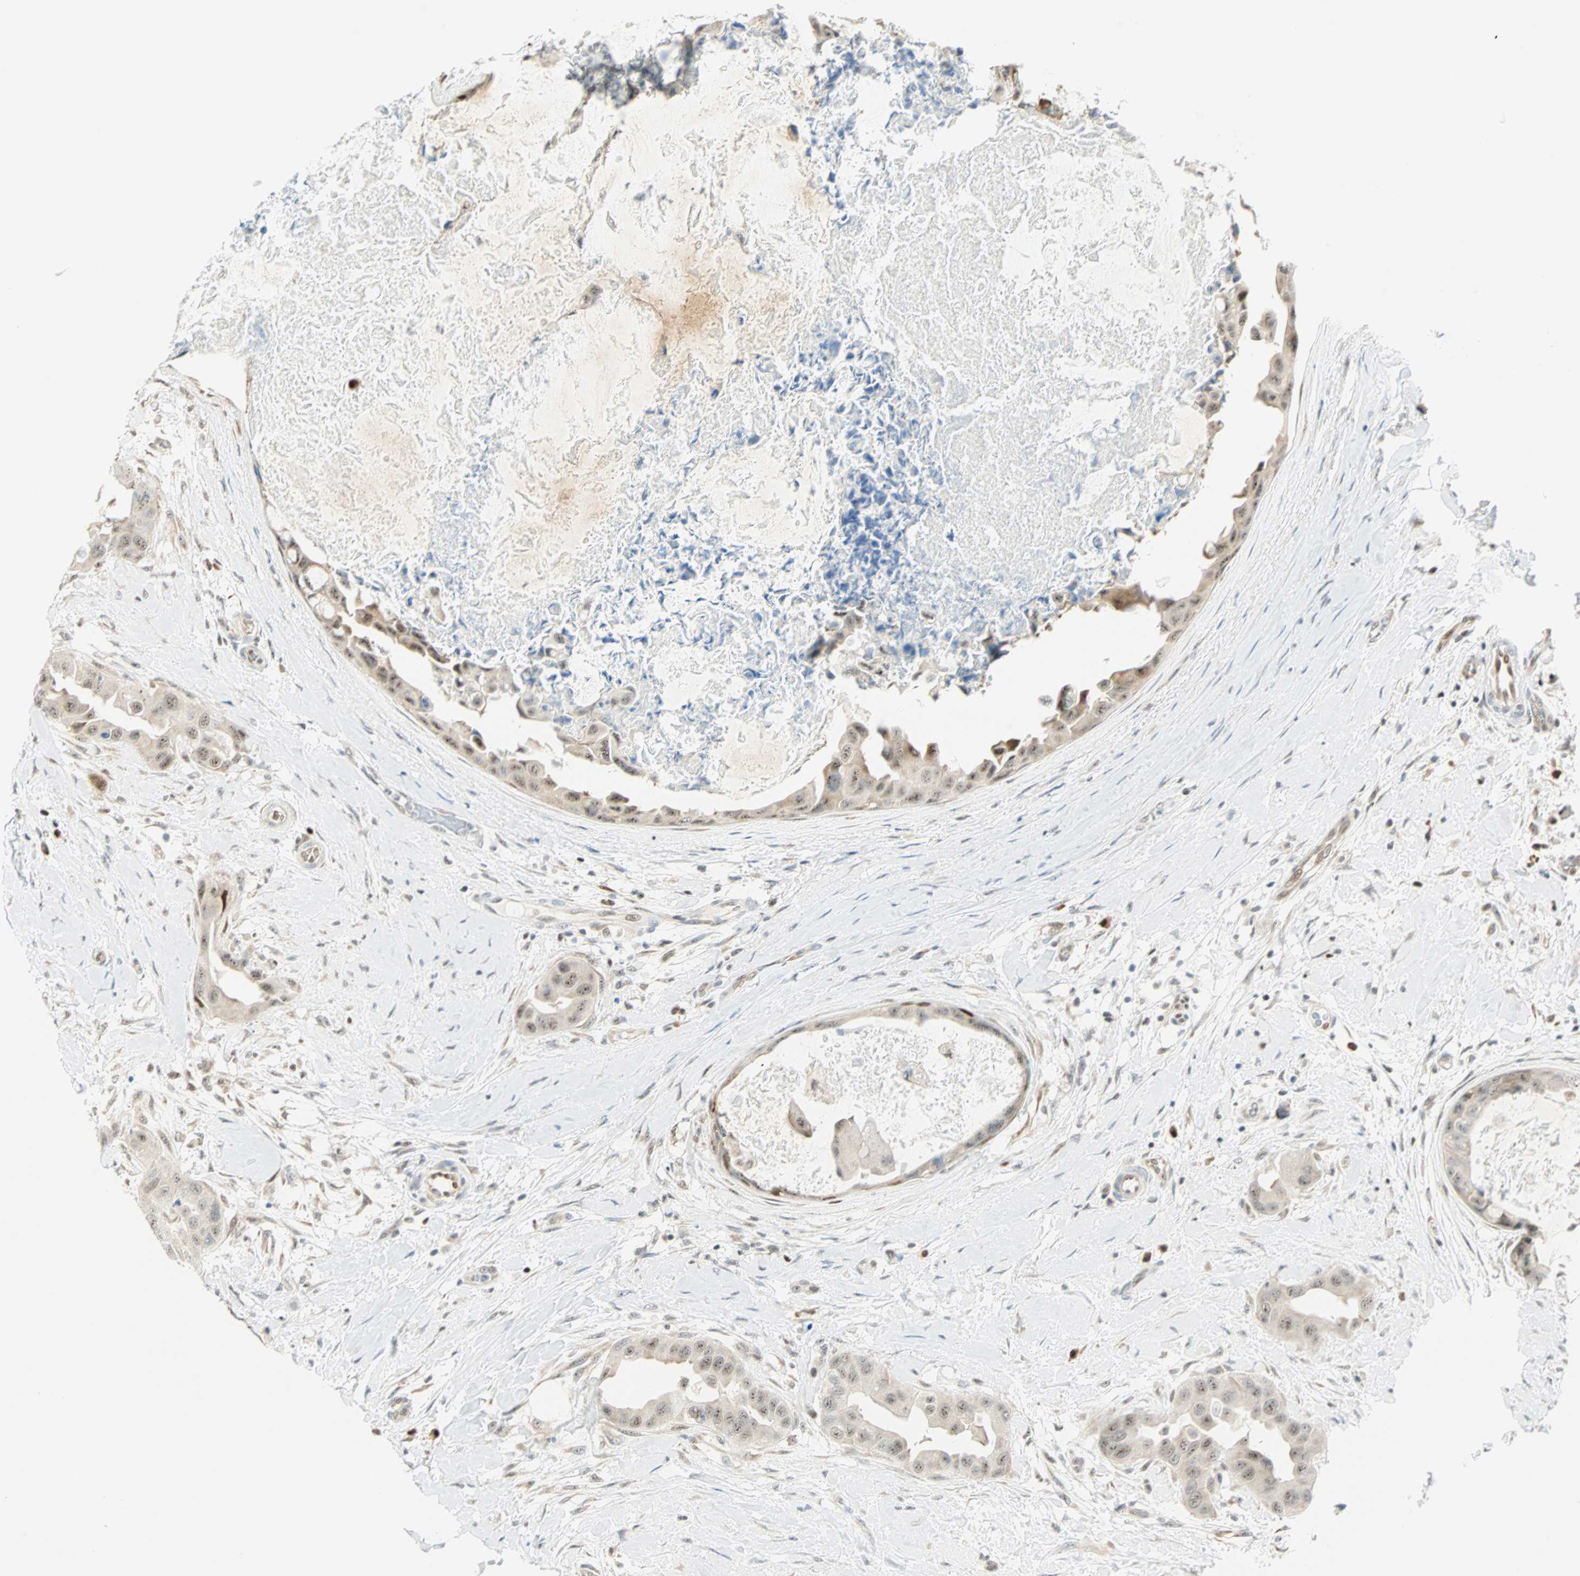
{"staining": {"intensity": "weak", "quantity": "25%-75%", "location": "cytoplasmic/membranous"}, "tissue": "breast cancer", "cell_type": "Tumor cells", "image_type": "cancer", "snomed": [{"axis": "morphology", "description": "Duct carcinoma"}, {"axis": "topography", "description": "Breast"}], "caption": "Immunohistochemistry (DAB (3,3'-diaminobenzidine)) staining of human intraductal carcinoma (breast) displays weak cytoplasmic/membranous protein positivity in about 25%-75% of tumor cells.", "gene": "MSX2", "patient": {"sex": "female", "age": 40}}